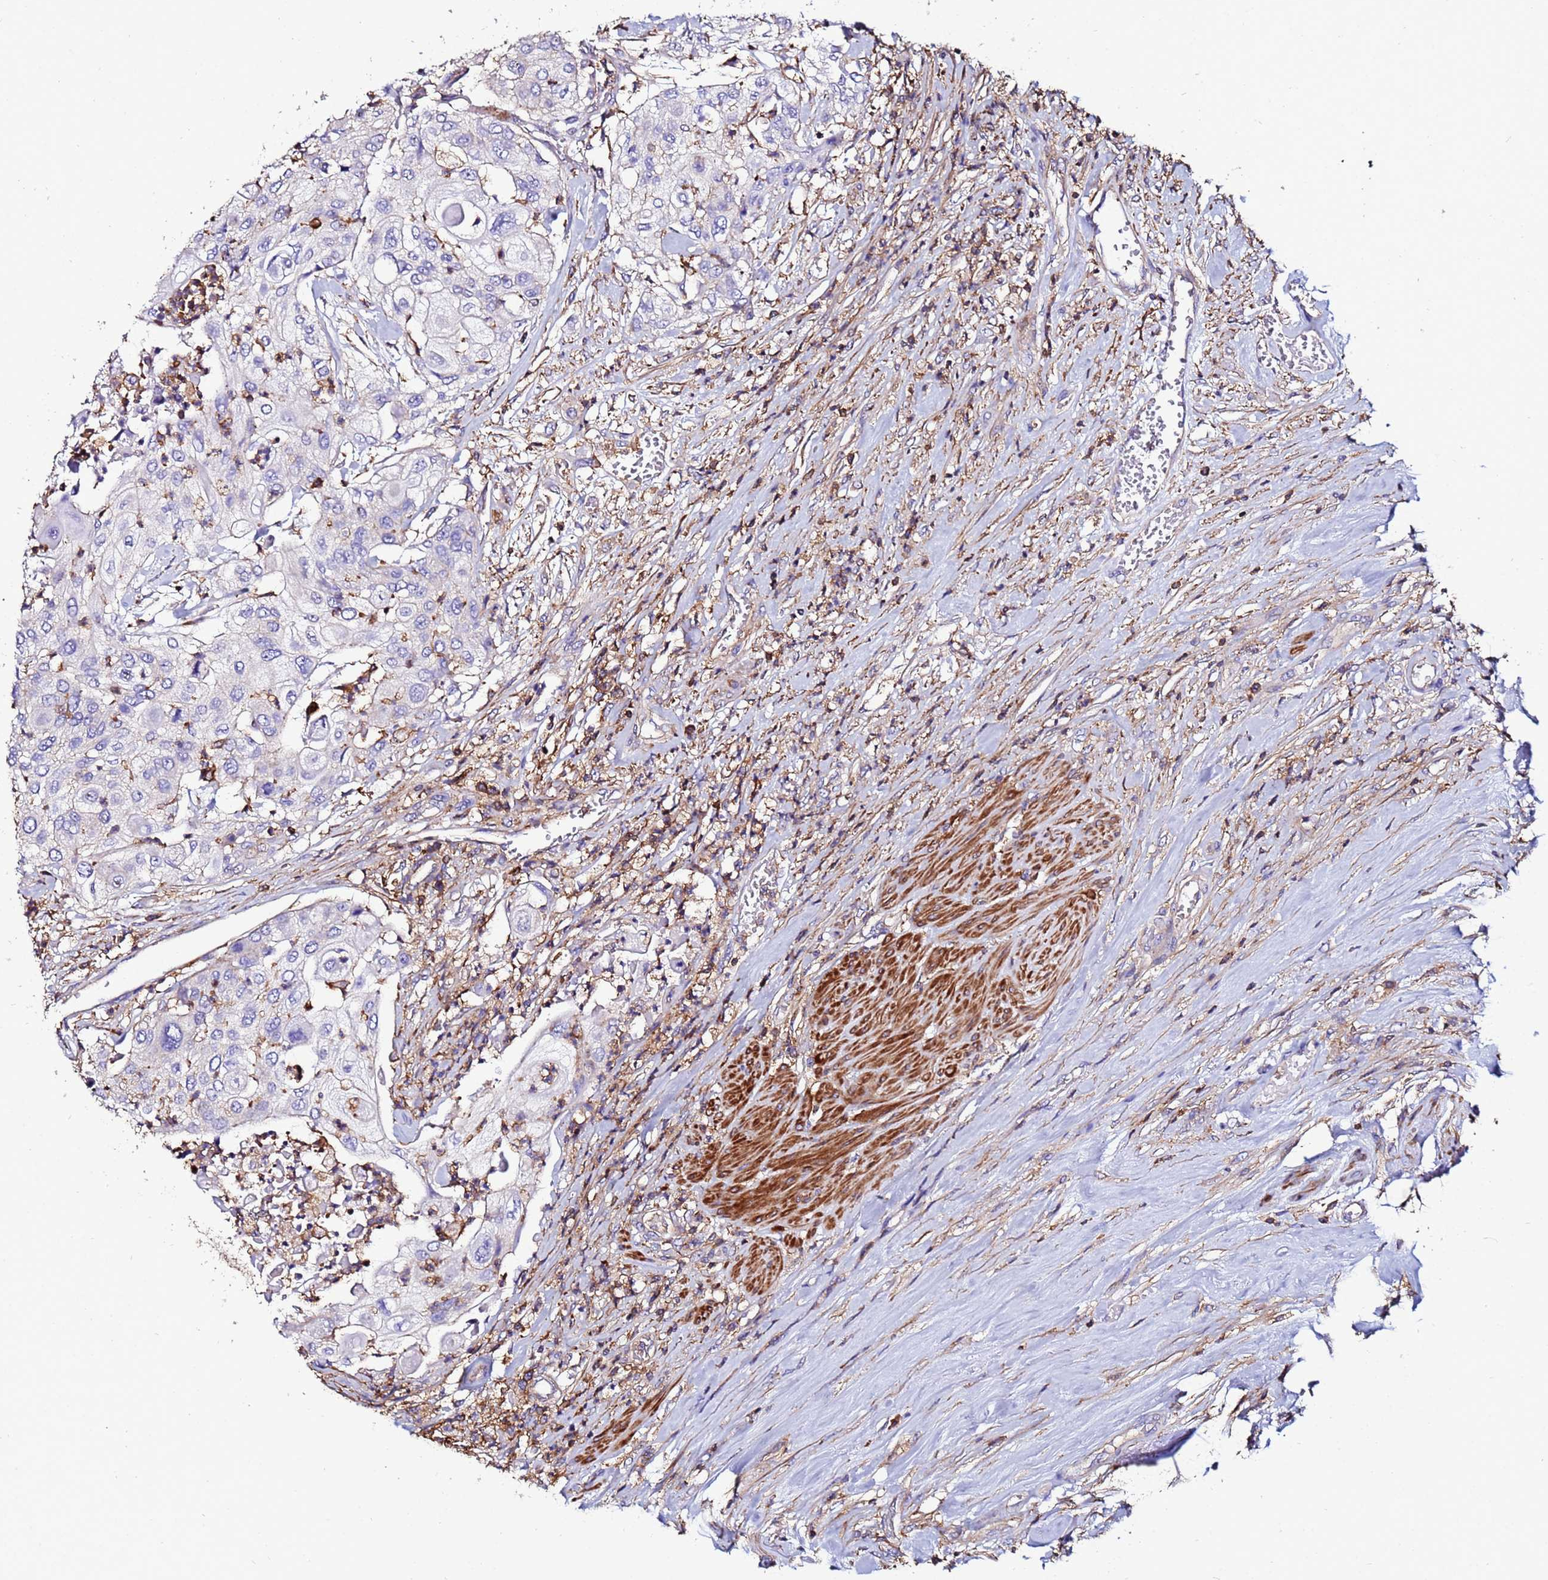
{"staining": {"intensity": "negative", "quantity": "none", "location": "none"}, "tissue": "urothelial cancer", "cell_type": "Tumor cells", "image_type": "cancer", "snomed": [{"axis": "morphology", "description": "Urothelial carcinoma, High grade"}, {"axis": "topography", "description": "Urinary bladder"}], "caption": "A high-resolution image shows immunohistochemistry staining of high-grade urothelial carcinoma, which displays no significant expression in tumor cells.", "gene": "ACTB", "patient": {"sex": "female", "age": 79}}